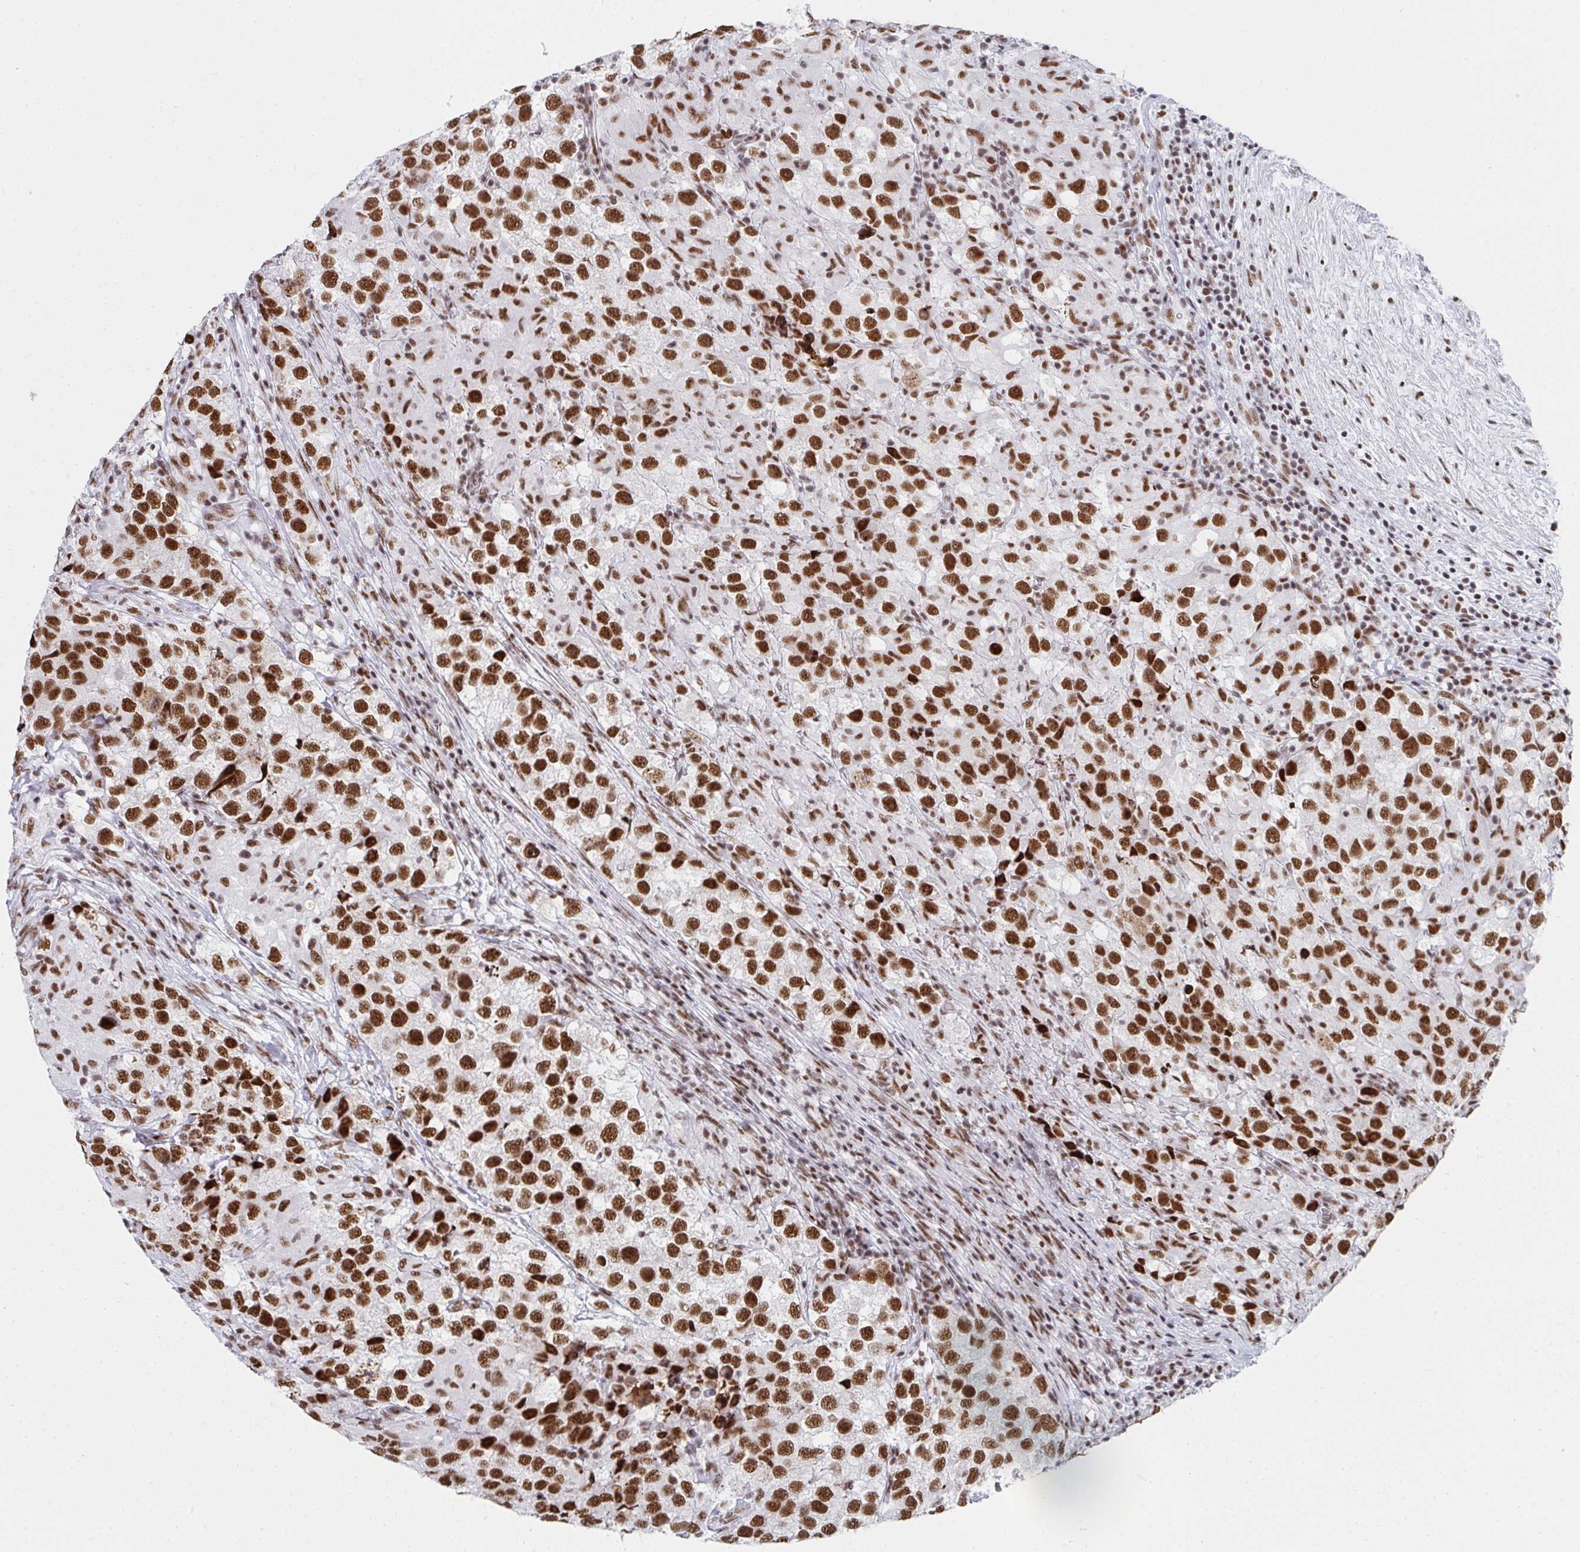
{"staining": {"intensity": "strong", "quantity": ">75%", "location": "nuclear"}, "tissue": "testis cancer", "cell_type": "Tumor cells", "image_type": "cancer", "snomed": [{"axis": "morphology", "description": "Seminoma, NOS"}, {"axis": "topography", "description": "Testis"}], "caption": "Testis cancer (seminoma) stained with IHC shows strong nuclear expression in approximately >75% of tumor cells.", "gene": "SNRNP70", "patient": {"sex": "male", "age": 46}}